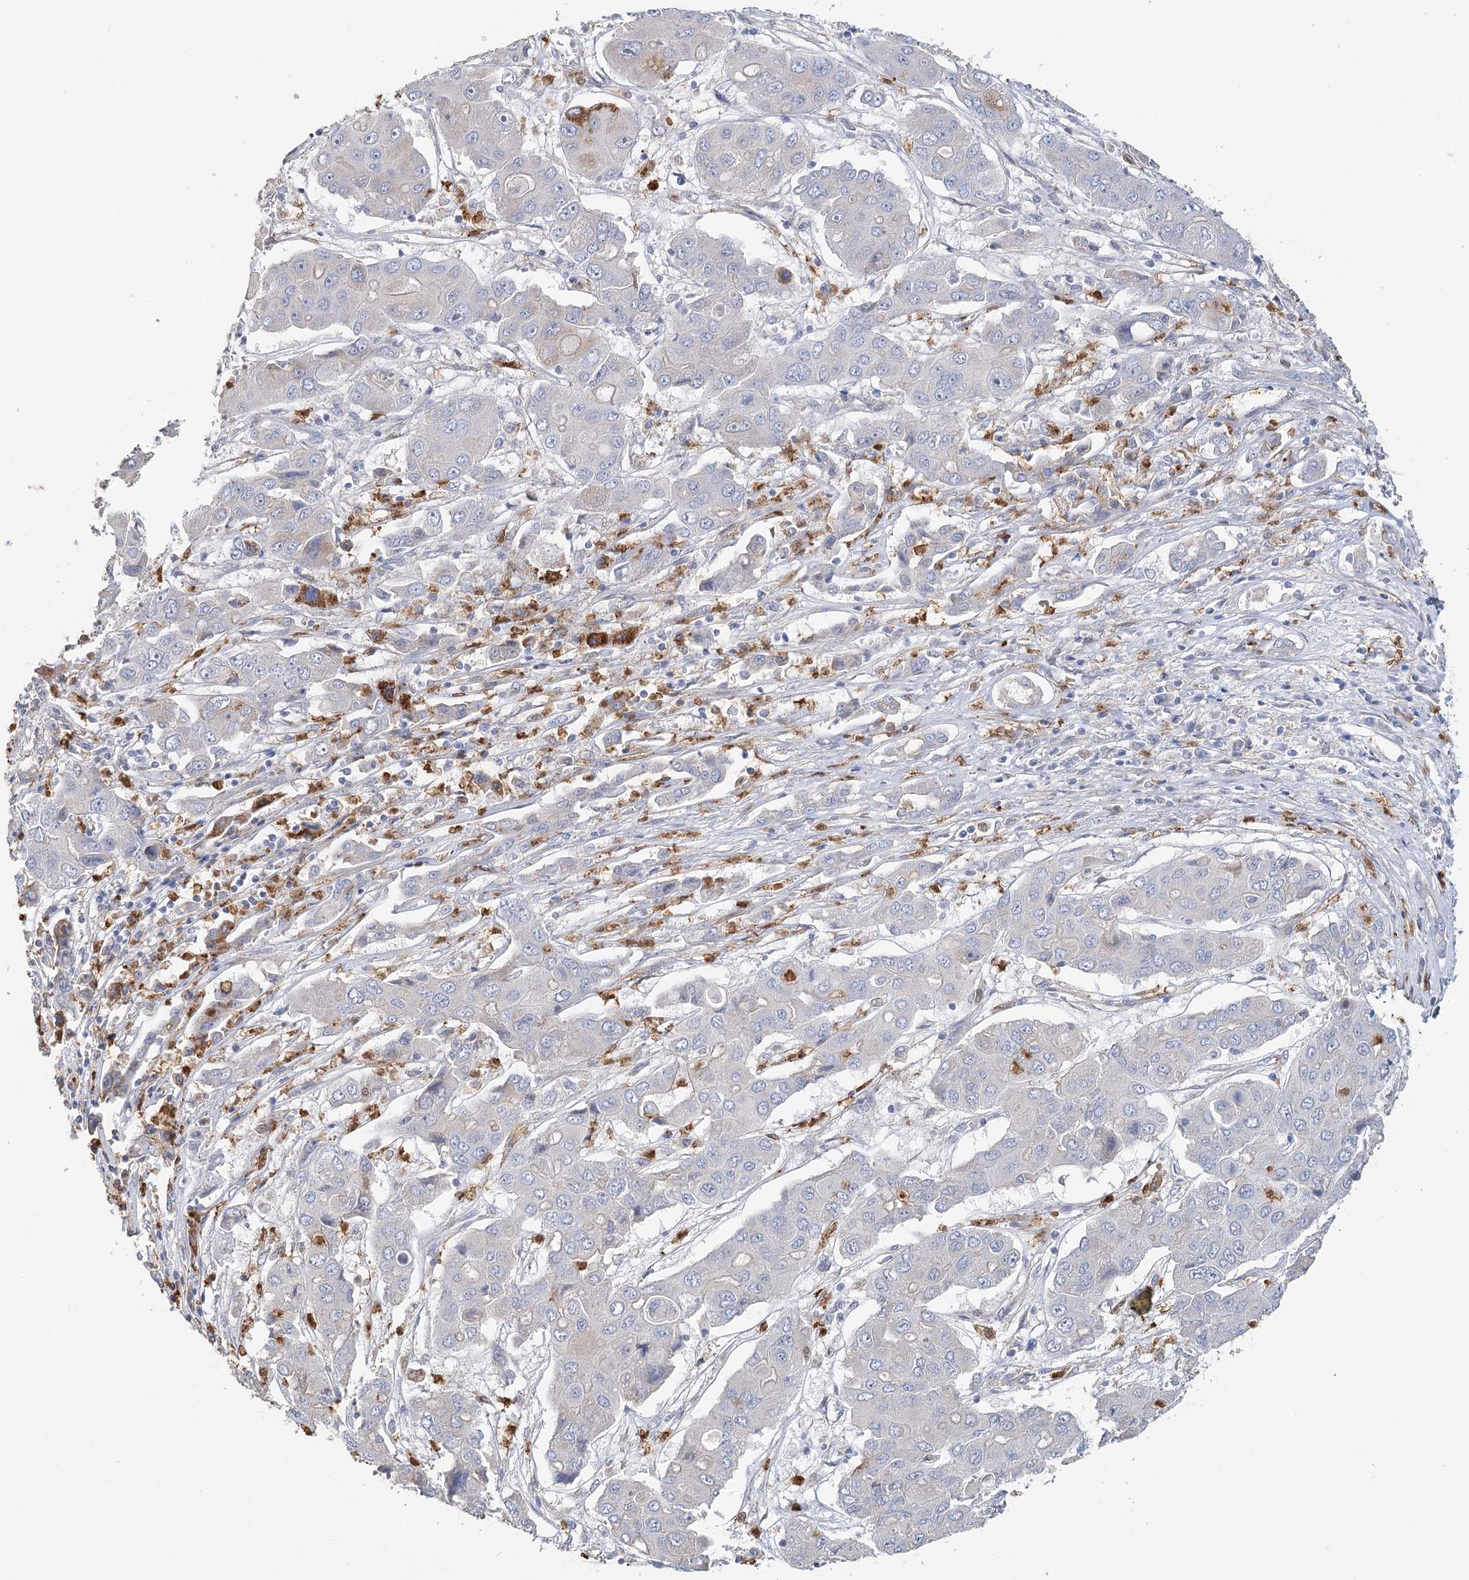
{"staining": {"intensity": "negative", "quantity": "none", "location": "none"}, "tissue": "liver cancer", "cell_type": "Tumor cells", "image_type": "cancer", "snomed": [{"axis": "morphology", "description": "Cholangiocarcinoma"}, {"axis": "topography", "description": "Liver"}], "caption": "A photomicrograph of human liver cancer is negative for staining in tumor cells.", "gene": "EPB41L5", "patient": {"sex": "male", "age": 67}}